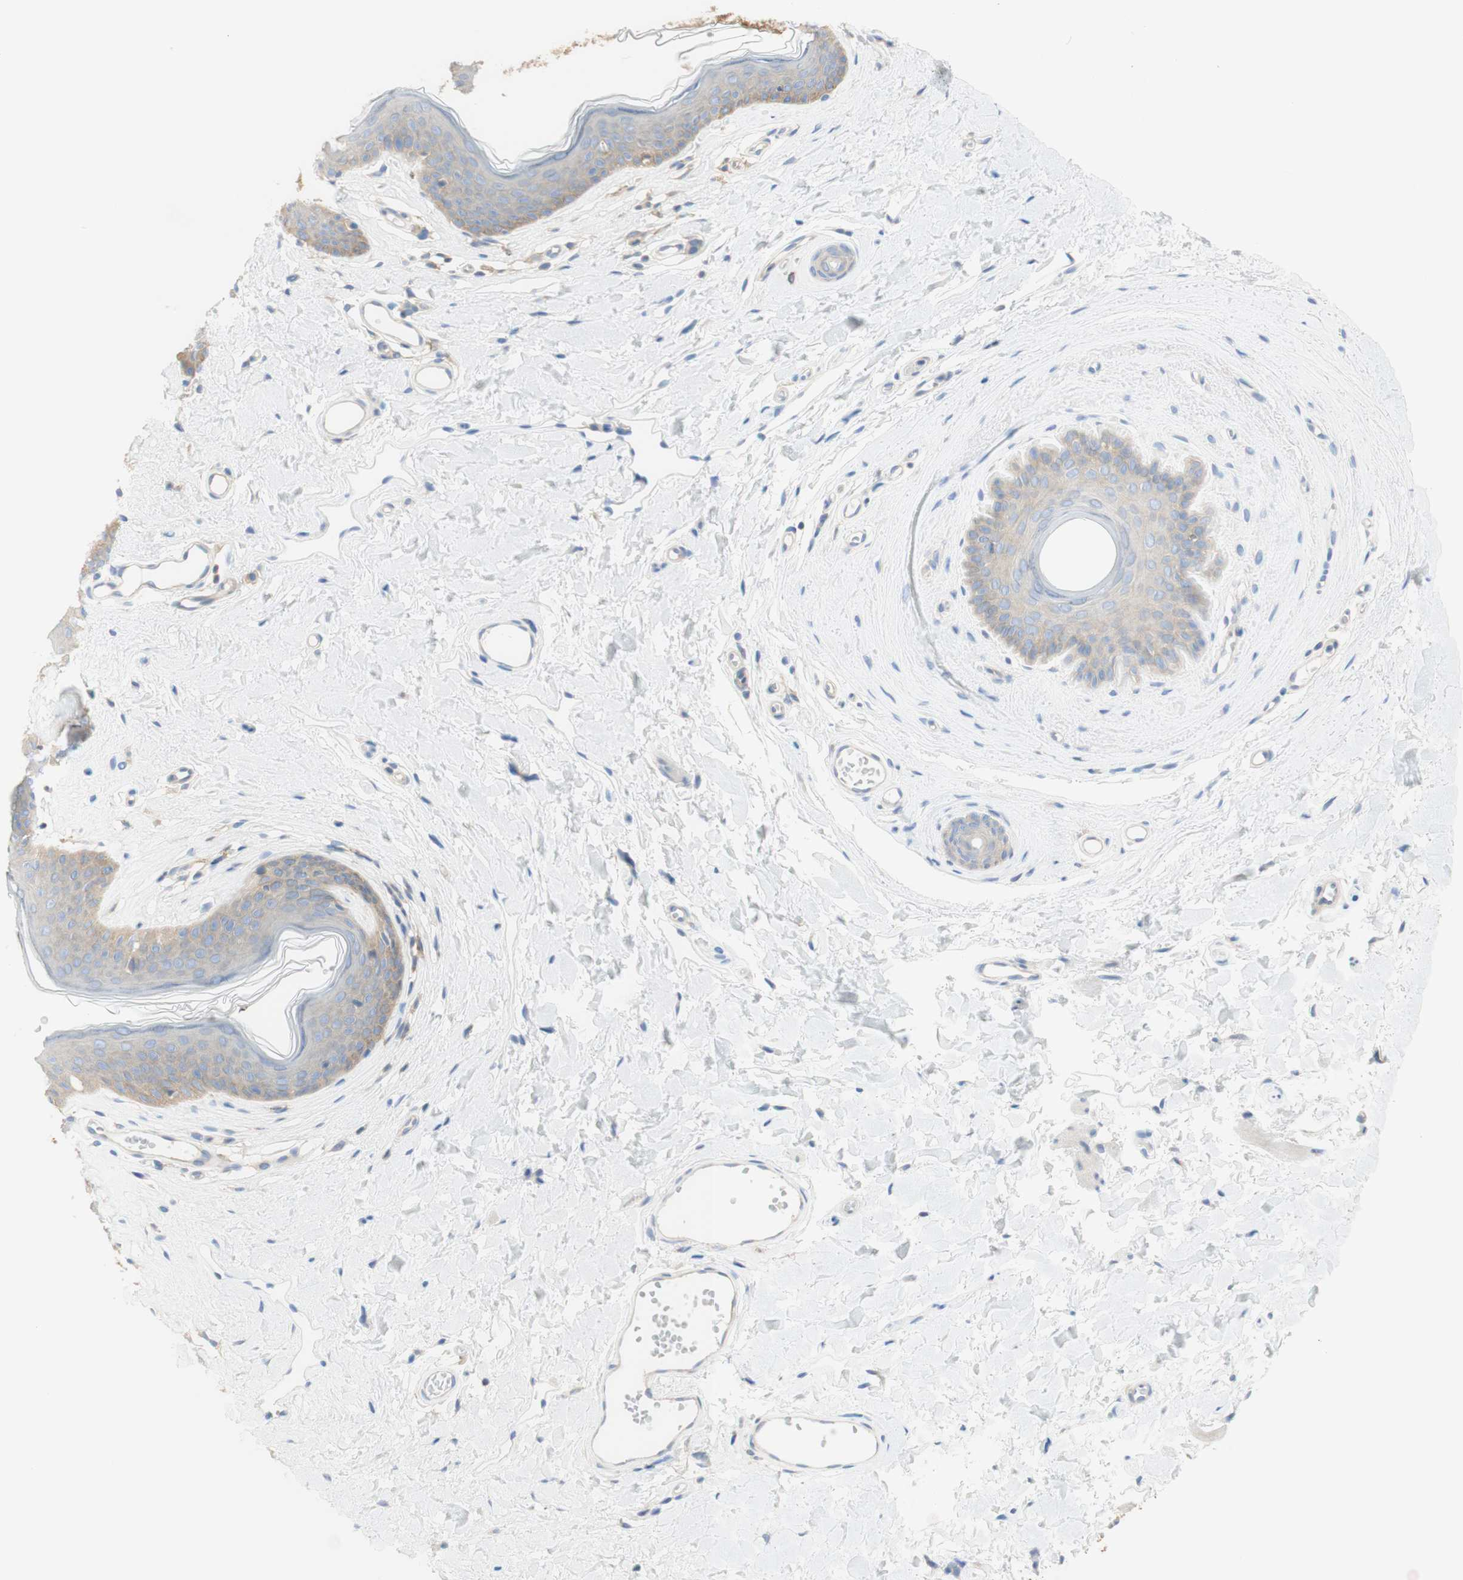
{"staining": {"intensity": "weak", "quantity": "<25%", "location": "cytoplasmic/membranous"}, "tissue": "skin", "cell_type": "Epidermal cells", "image_type": "normal", "snomed": [{"axis": "morphology", "description": "Normal tissue, NOS"}, {"axis": "morphology", "description": "Inflammation, NOS"}, {"axis": "topography", "description": "Vulva"}], "caption": "This is an immunohistochemistry (IHC) histopathology image of normal skin. There is no staining in epidermal cells.", "gene": "ATP2B1", "patient": {"sex": "female", "age": 84}}